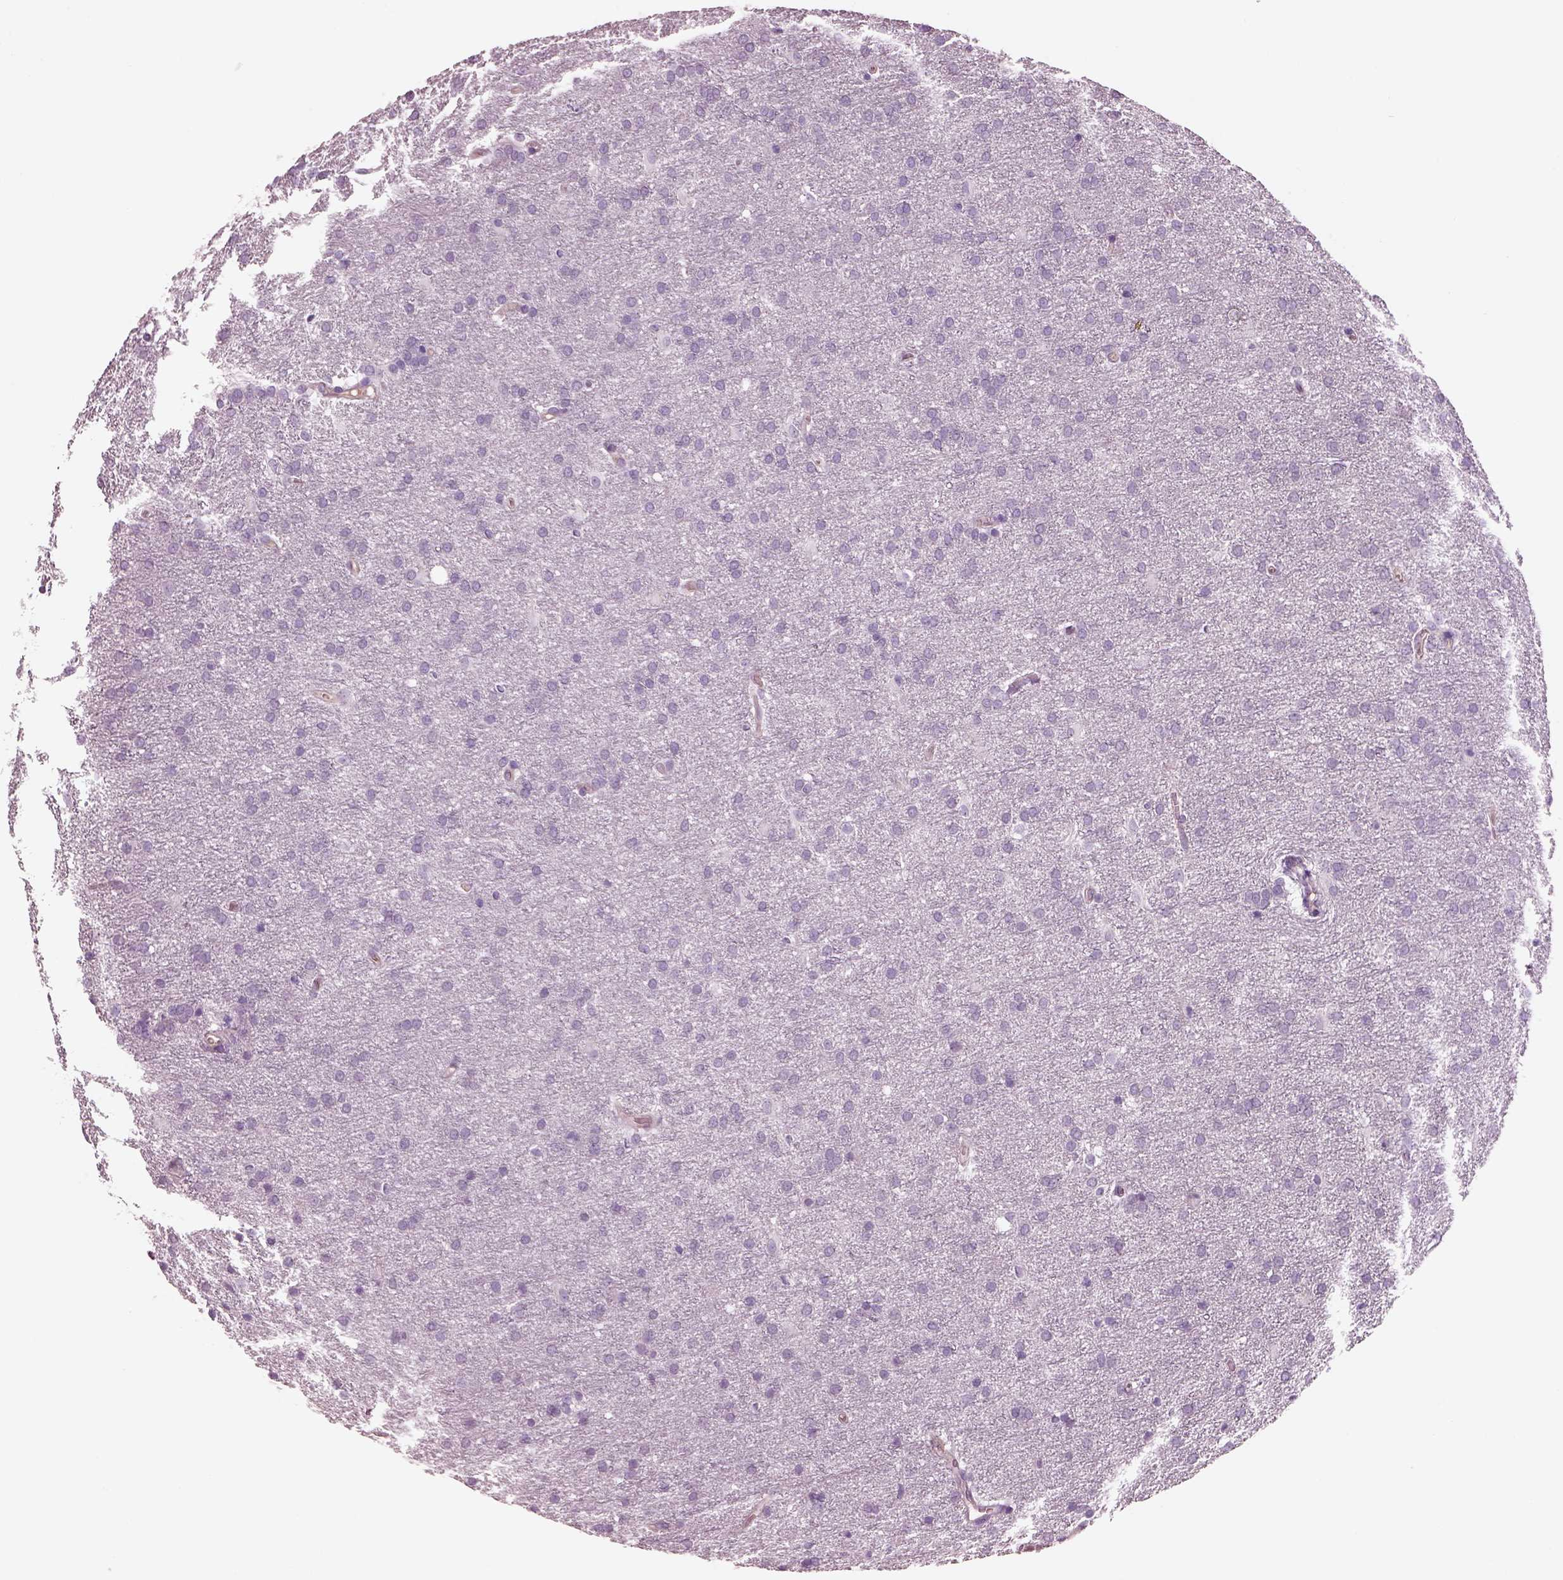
{"staining": {"intensity": "negative", "quantity": "none", "location": "none"}, "tissue": "glioma", "cell_type": "Tumor cells", "image_type": "cancer", "snomed": [{"axis": "morphology", "description": "Glioma, malignant, Low grade"}, {"axis": "topography", "description": "Brain"}], "caption": "Low-grade glioma (malignant) stained for a protein using immunohistochemistry (IHC) displays no staining tumor cells.", "gene": "IGLL1", "patient": {"sex": "female", "age": 32}}